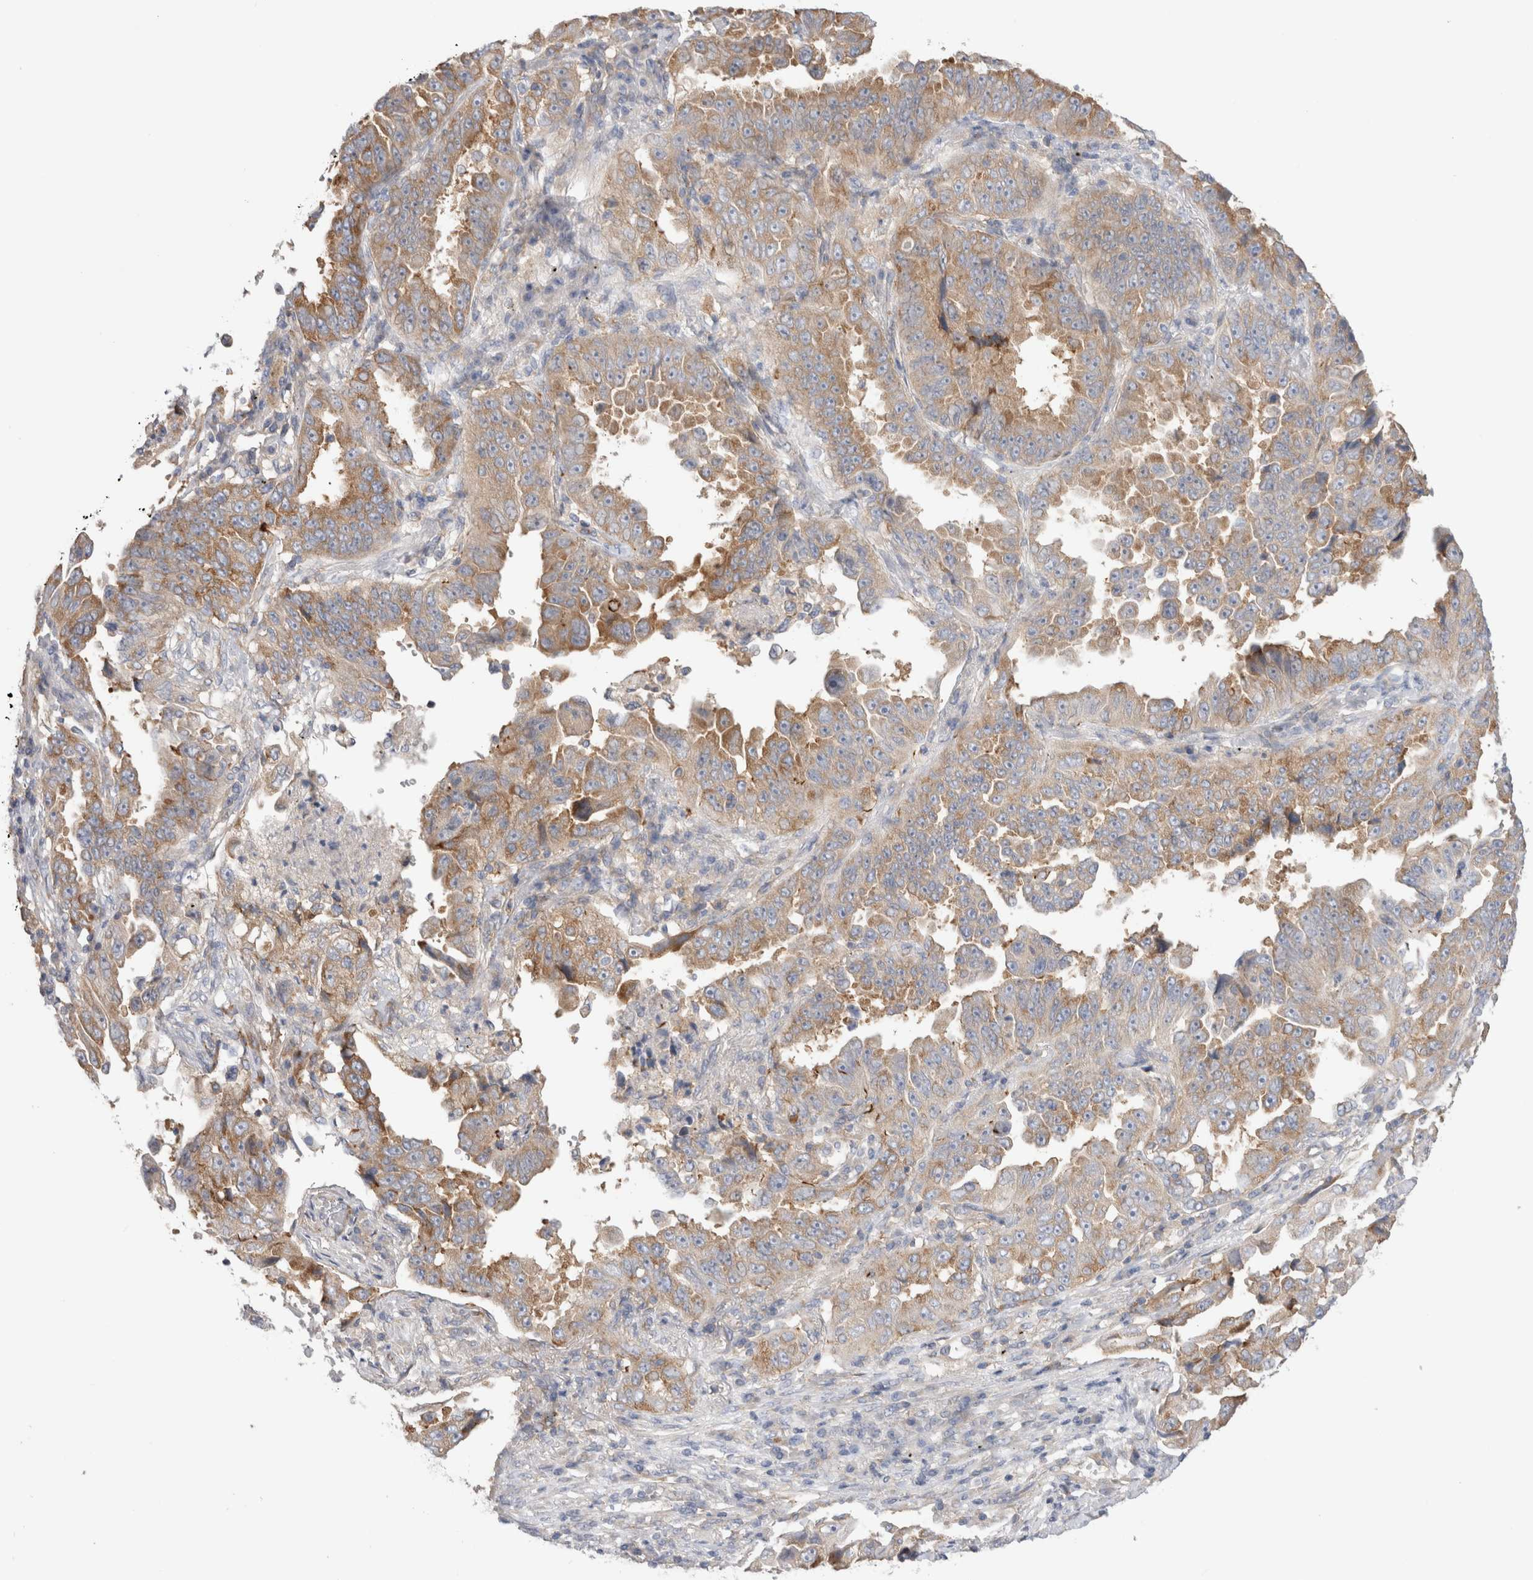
{"staining": {"intensity": "moderate", "quantity": ">75%", "location": "cytoplasmic/membranous"}, "tissue": "lung cancer", "cell_type": "Tumor cells", "image_type": "cancer", "snomed": [{"axis": "morphology", "description": "Adenocarcinoma, NOS"}, {"axis": "topography", "description": "Lung"}], "caption": "Immunohistochemical staining of human lung adenocarcinoma demonstrates medium levels of moderate cytoplasmic/membranous expression in approximately >75% of tumor cells.", "gene": "ZNF23", "patient": {"sex": "female", "age": 51}}